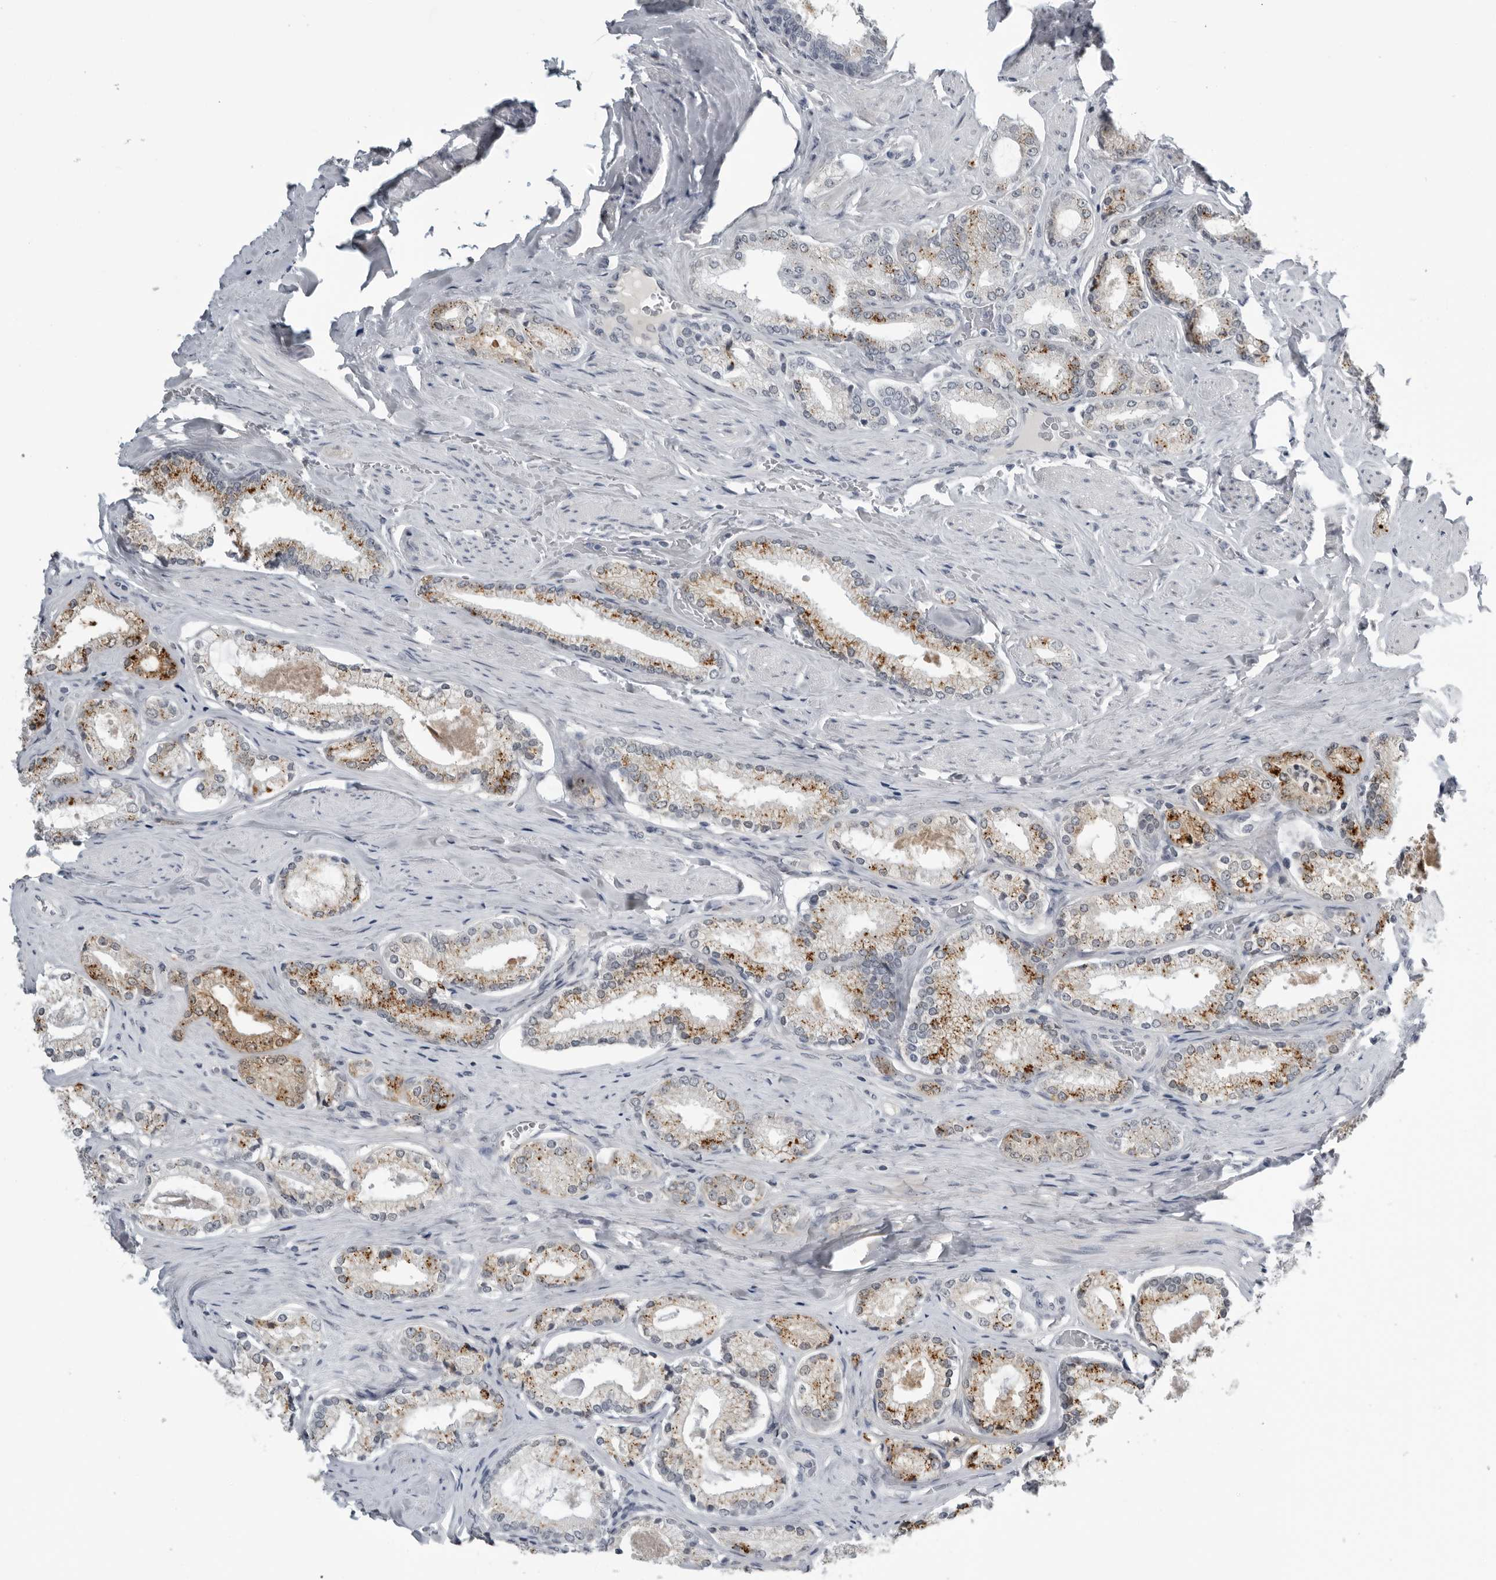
{"staining": {"intensity": "moderate", "quantity": "25%-75%", "location": "cytoplasmic/membranous"}, "tissue": "prostate cancer", "cell_type": "Tumor cells", "image_type": "cancer", "snomed": [{"axis": "morphology", "description": "Adenocarcinoma, Low grade"}, {"axis": "topography", "description": "Prostate"}], "caption": "Prostate cancer (low-grade adenocarcinoma) was stained to show a protein in brown. There is medium levels of moderate cytoplasmic/membranous expression in approximately 25%-75% of tumor cells. (IHC, brightfield microscopy, high magnification).", "gene": "PRRX2", "patient": {"sex": "male", "age": 71}}